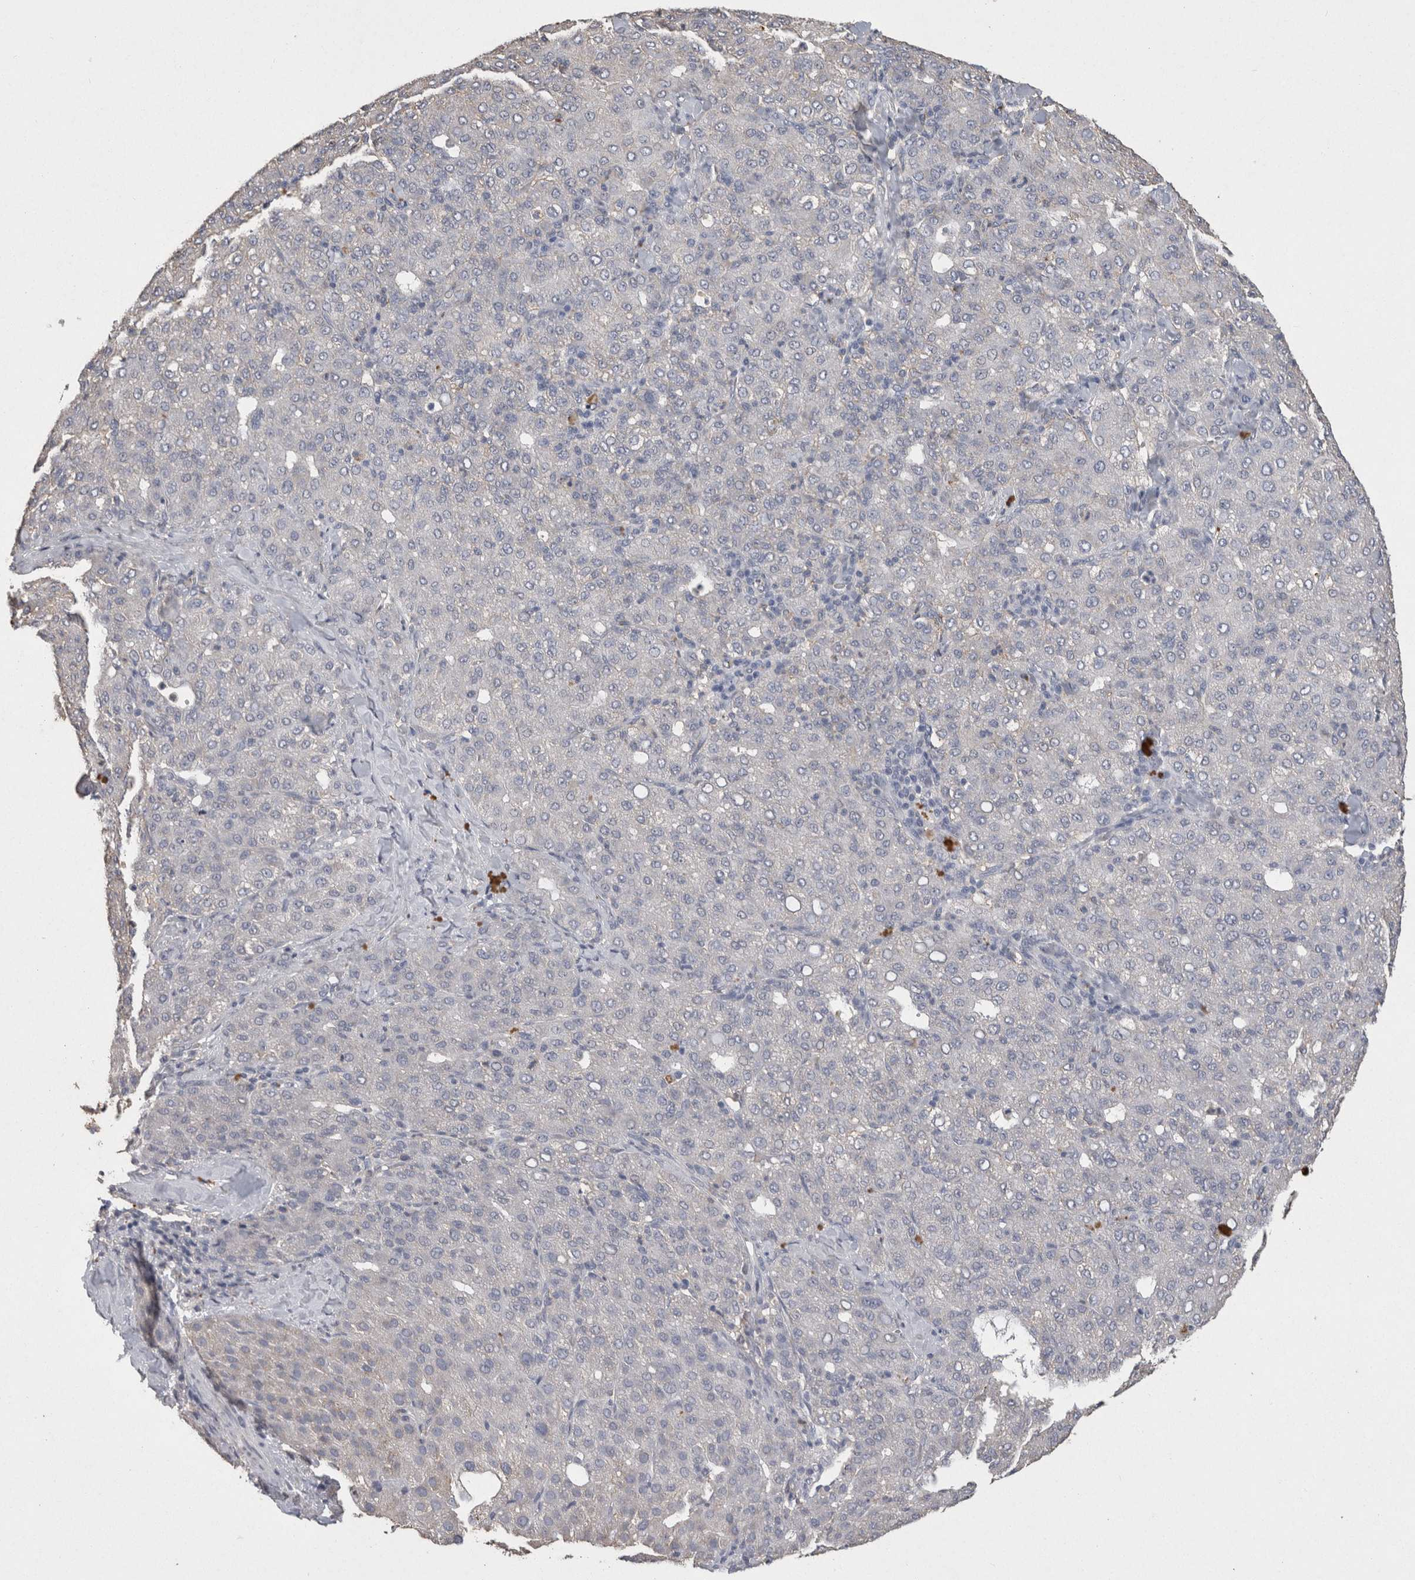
{"staining": {"intensity": "negative", "quantity": "none", "location": "none"}, "tissue": "liver cancer", "cell_type": "Tumor cells", "image_type": "cancer", "snomed": [{"axis": "morphology", "description": "Carcinoma, Hepatocellular, NOS"}, {"axis": "topography", "description": "Liver"}], "caption": "This image is of hepatocellular carcinoma (liver) stained with immunohistochemistry (IHC) to label a protein in brown with the nuclei are counter-stained blue. There is no staining in tumor cells.", "gene": "CNTFR", "patient": {"sex": "male", "age": 65}}